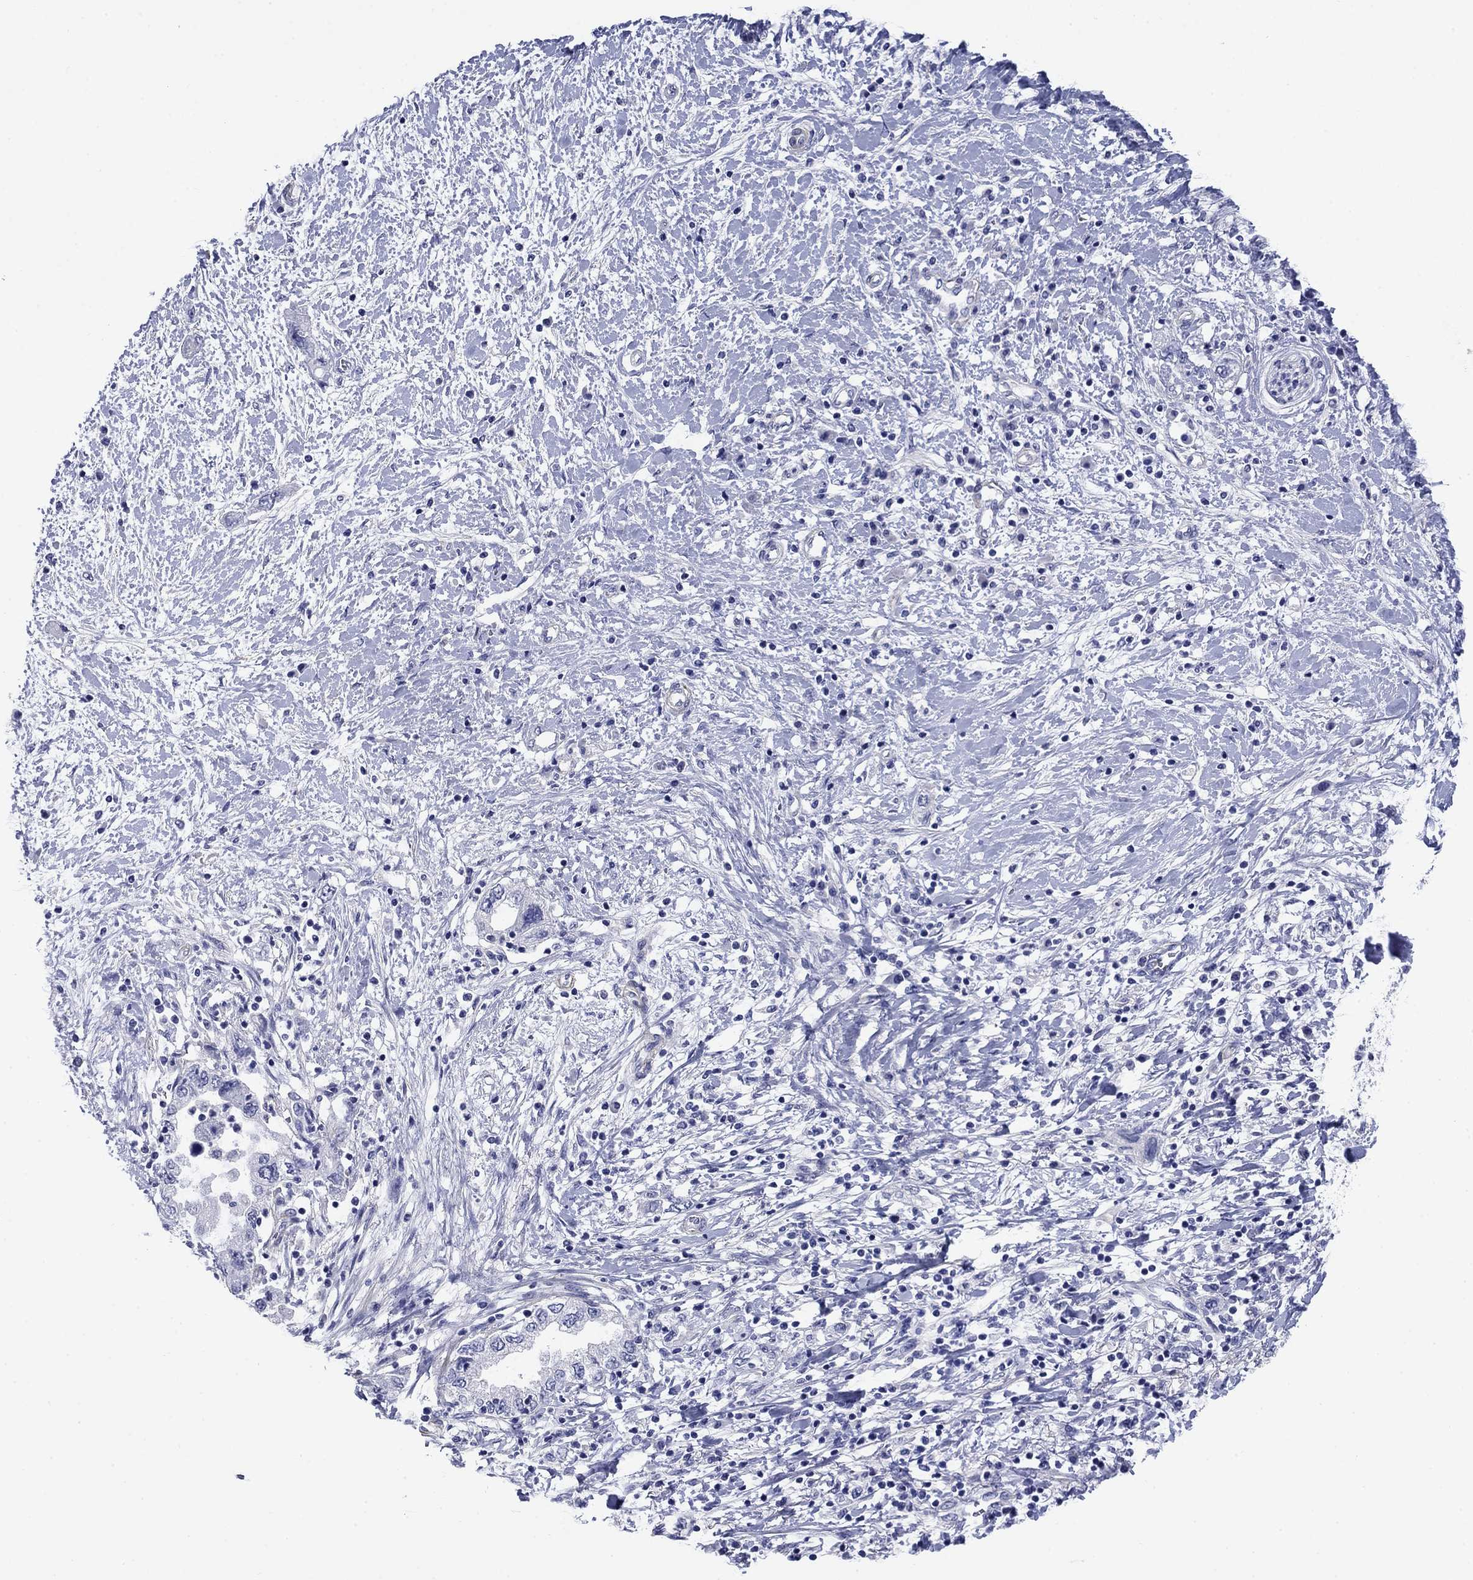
{"staining": {"intensity": "negative", "quantity": "none", "location": "none"}, "tissue": "pancreatic cancer", "cell_type": "Tumor cells", "image_type": "cancer", "snomed": [{"axis": "morphology", "description": "Adenocarcinoma, NOS"}, {"axis": "topography", "description": "Pancreas"}], "caption": "Micrograph shows no protein expression in tumor cells of pancreatic cancer (adenocarcinoma) tissue.", "gene": "PRKCG", "patient": {"sex": "female", "age": 73}}